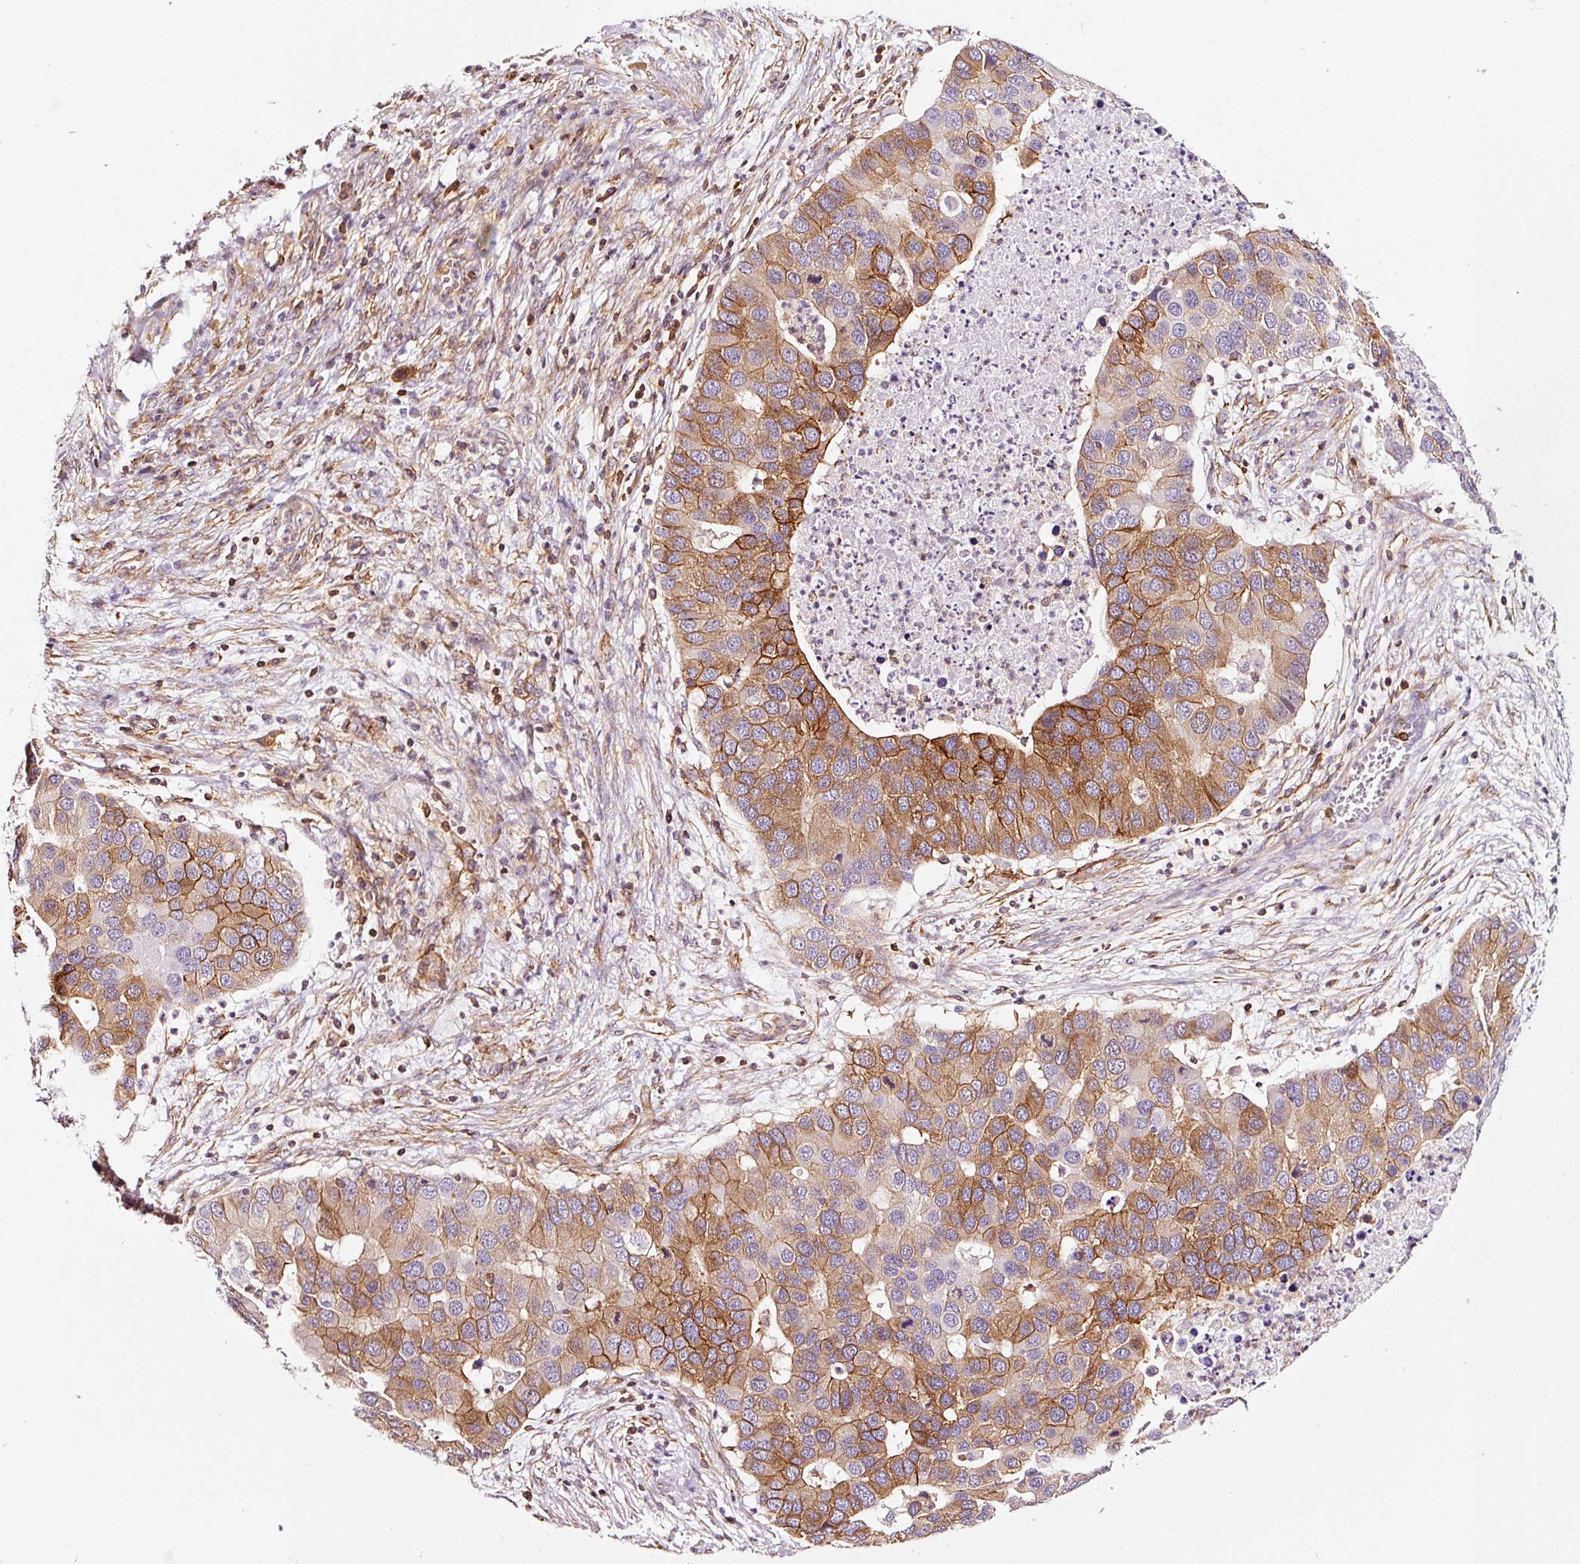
{"staining": {"intensity": "moderate", "quantity": ">75%", "location": "cytoplasmic/membranous"}, "tissue": "lung cancer", "cell_type": "Tumor cells", "image_type": "cancer", "snomed": [{"axis": "morphology", "description": "Aneuploidy"}, {"axis": "morphology", "description": "Adenocarcinoma, NOS"}, {"axis": "topography", "description": "Lymph node"}, {"axis": "topography", "description": "Lung"}], "caption": "Immunohistochemistry (IHC) (DAB (3,3'-diaminobenzidine)) staining of lung cancer (adenocarcinoma) shows moderate cytoplasmic/membranous protein staining in about >75% of tumor cells. (IHC, brightfield microscopy, high magnification).", "gene": "ADD3", "patient": {"sex": "female", "age": 74}}